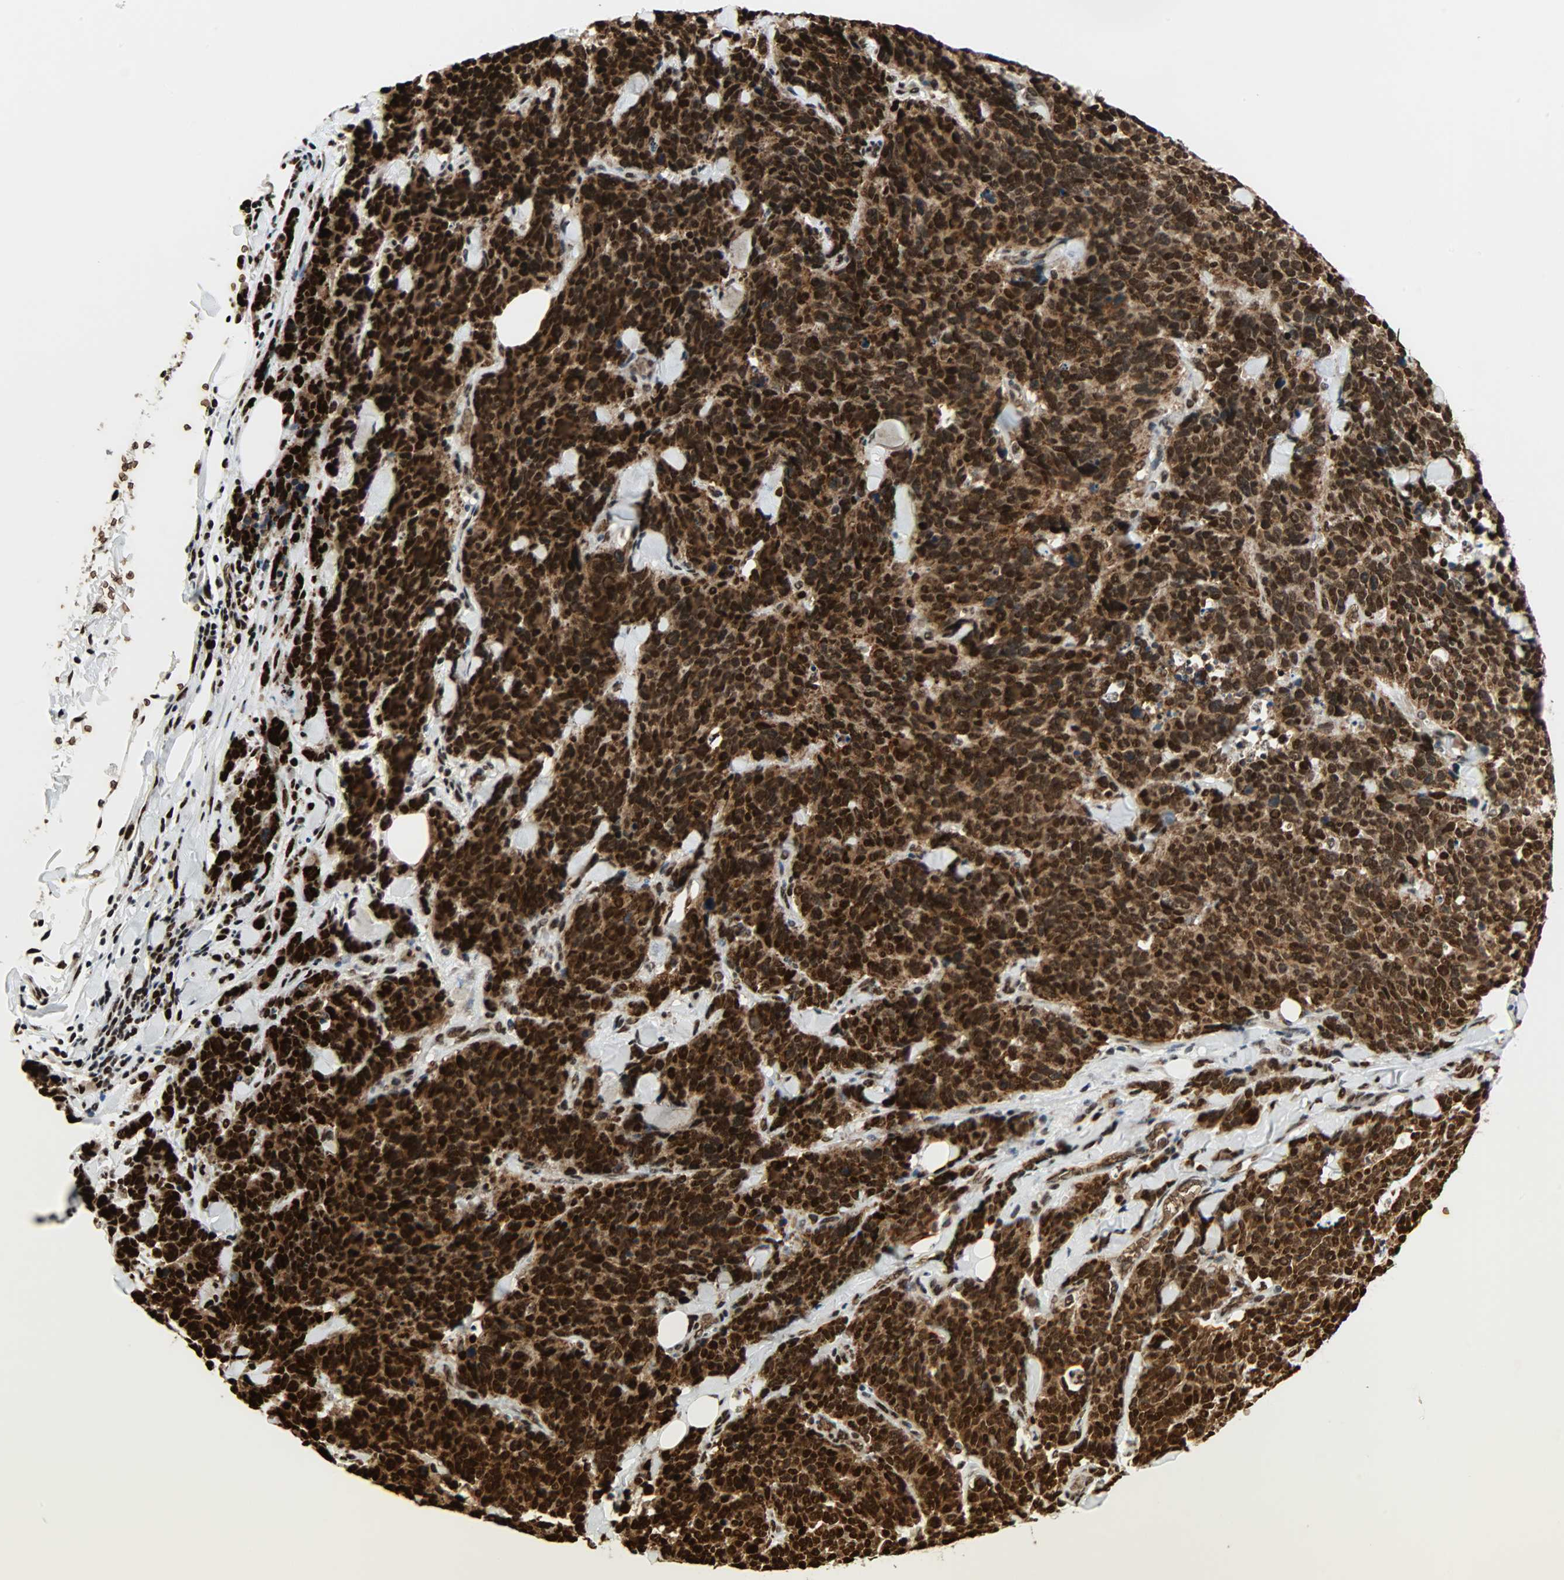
{"staining": {"intensity": "strong", "quantity": ">75%", "location": "cytoplasmic/membranous,nuclear"}, "tissue": "lung cancer", "cell_type": "Tumor cells", "image_type": "cancer", "snomed": [{"axis": "morphology", "description": "Neoplasm, malignant, NOS"}, {"axis": "topography", "description": "Lung"}], "caption": "This is a photomicrograph of immunohistochemistry (IHC) staining of lung cancer (neoplasm (malignant)), which shows strong positivity in the cytoplasmic/membranous and nuclear of tumor cells.", "gene": "SNAI1", "patient": {"sex": "female", "age": 58}}